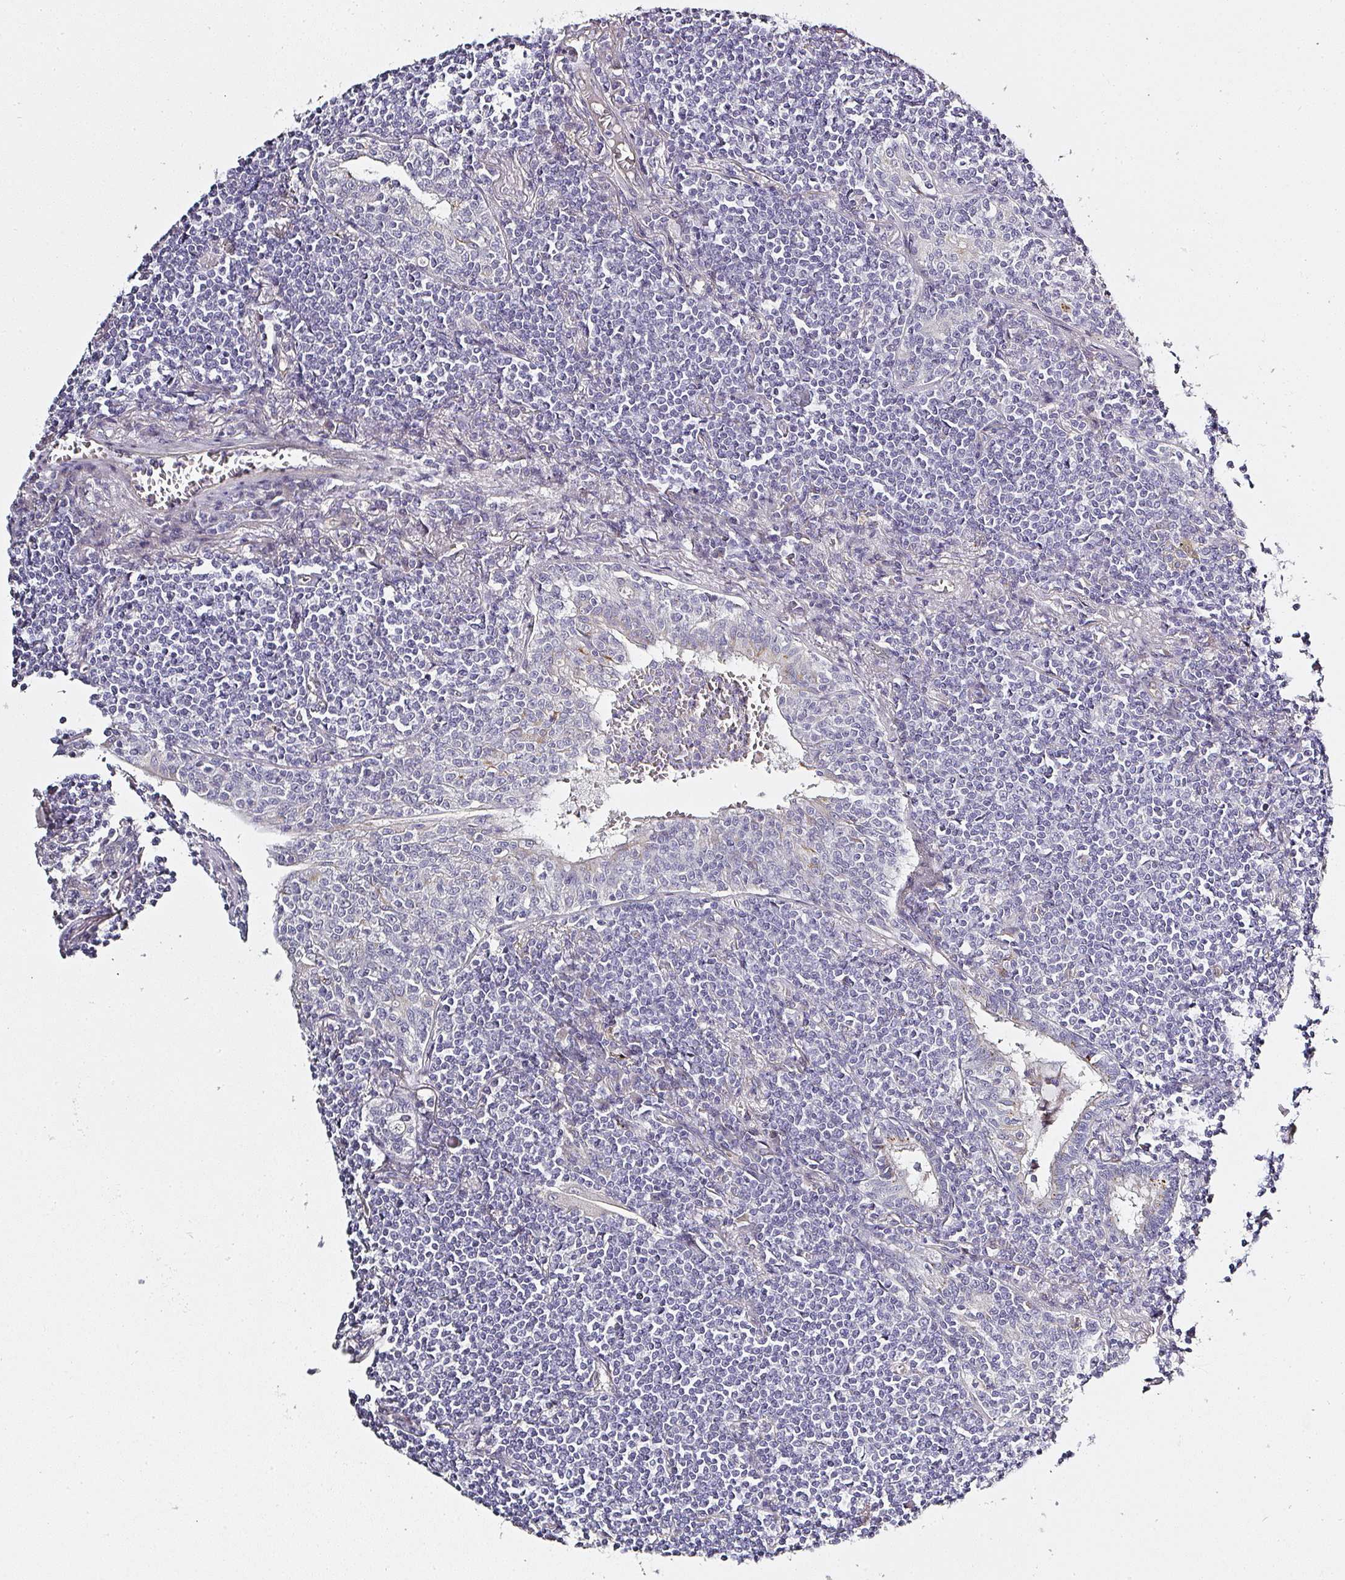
{"staining": {"intensity": "negative", "quantity": "none", "location": "none"}, "tissue": "lymphoma", "cell_type": "Tumor cells", "image_type": "cancer", "snomed": [{"axis": "morphology", "description": "Malignant lymphoma, non-Hodgkin's type, Low grade"}, {"axis": "topography", "description": "Lung"}], "caption": "Low-grade malignant lymphoma, non-Hodgkin's type stained for a protein using immunohistochemistry demonstrates no positivity tumor cells.", "gene": "ATP8B2", "patient": {"sex": "female", "age": 71}}